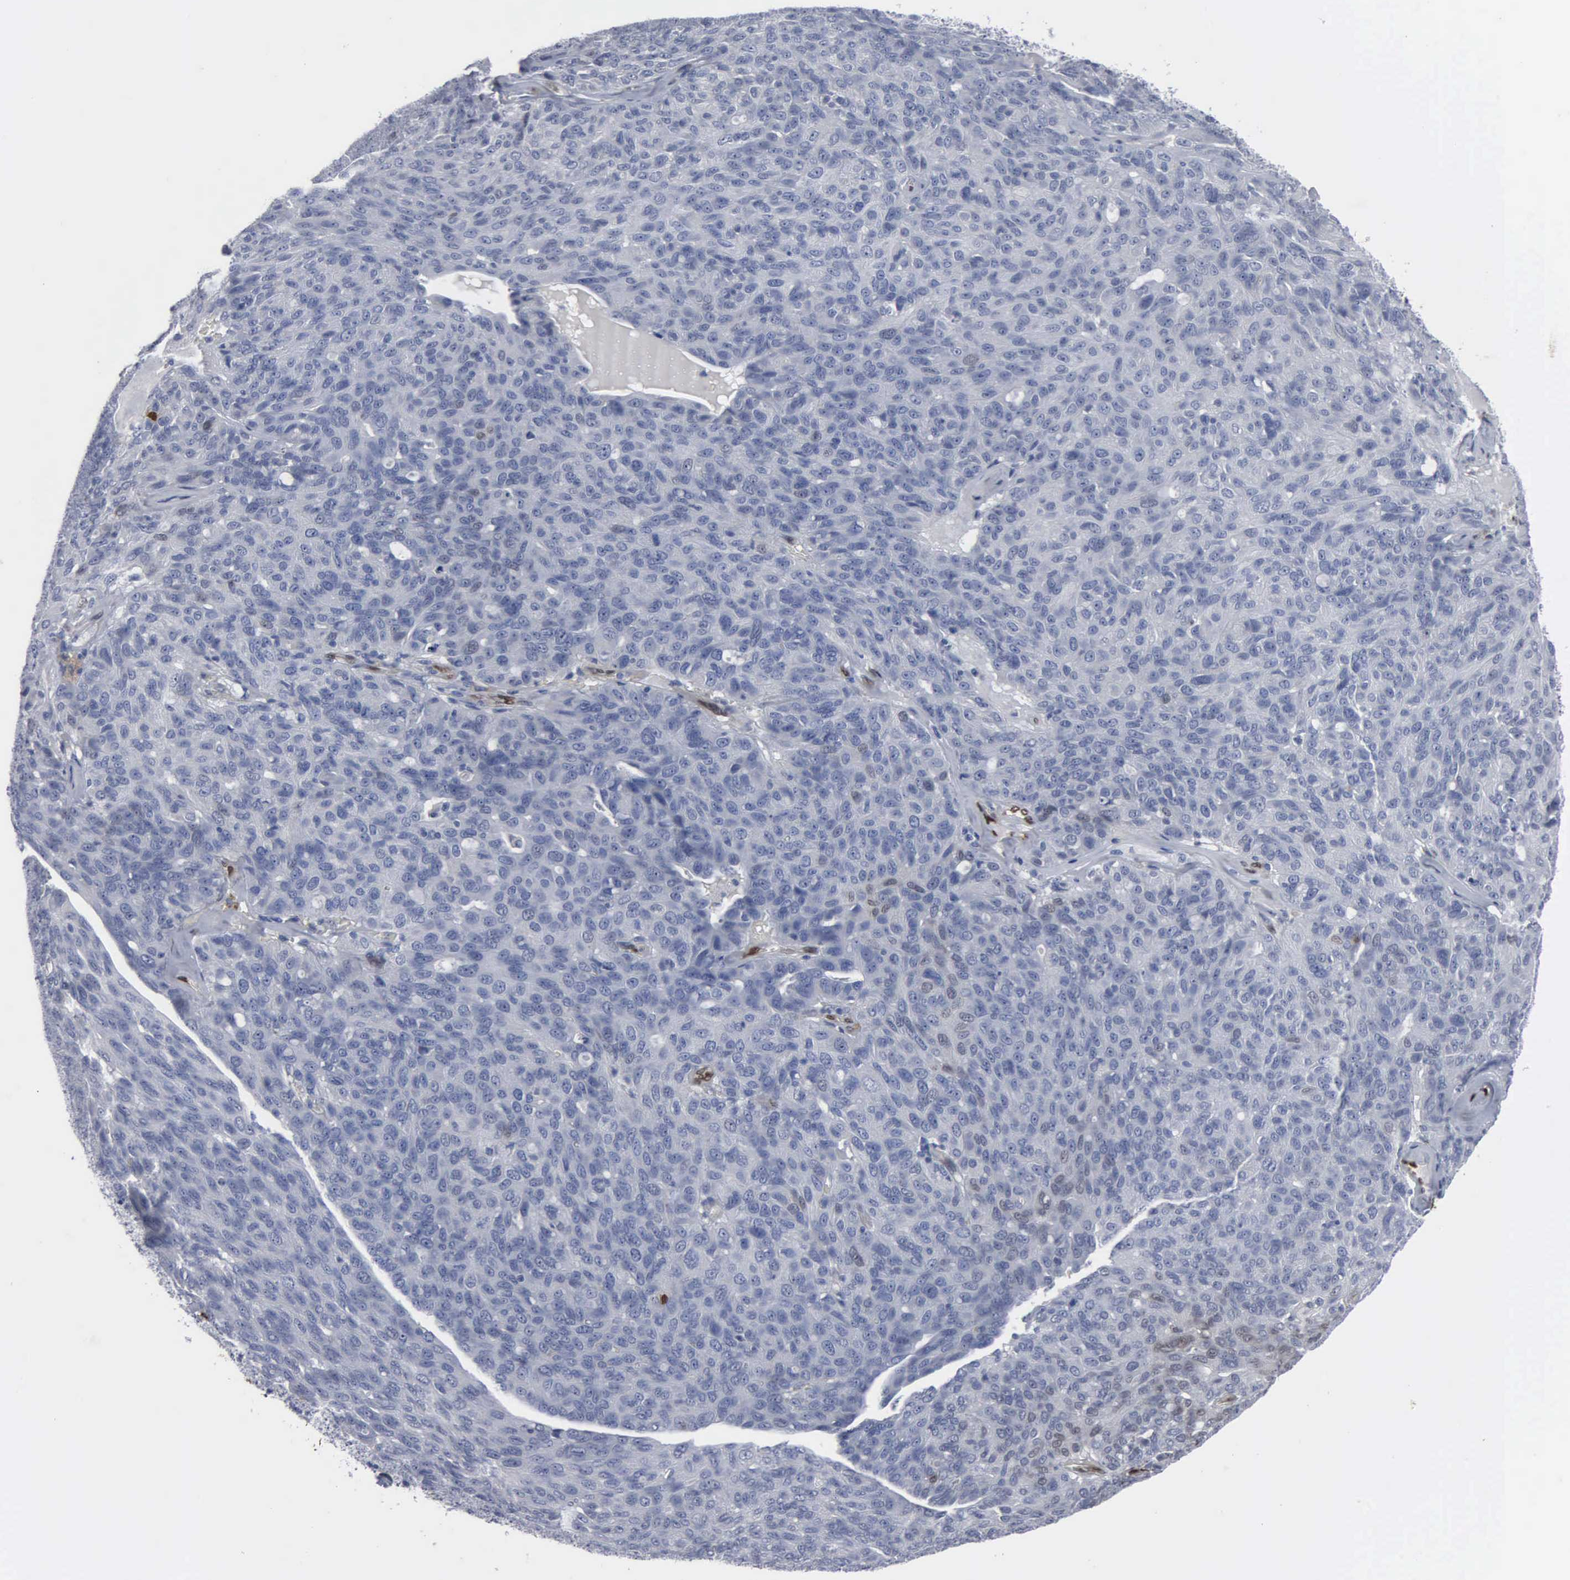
{"staining": {"intensity": "negative", "quantity": "none", "location": "none"}, "tissue": "ovarian cancer", "cell_type": "Tumor cells", "image_type": "cancer", "snomed": [{"axis": "morphology", "description": "Carcinoma, endometroid"}, {"axis": "topography", "description": "Ovary"}], "caption": "An immunohistochemistry (IHC) image of ovarian endometroid carcinoma is shown. There is no staining in tumor cells of ovarian endometroid carcinoma. Brightfield microscopy of immunohistochemistry (IHC) stained with DAB (3,3'-diaminobenzidine) (brown) and hematoxylin (blue), captured at high magnification.", "gene": "FGF2", "patient": {"sex": "female", "age": 60}}